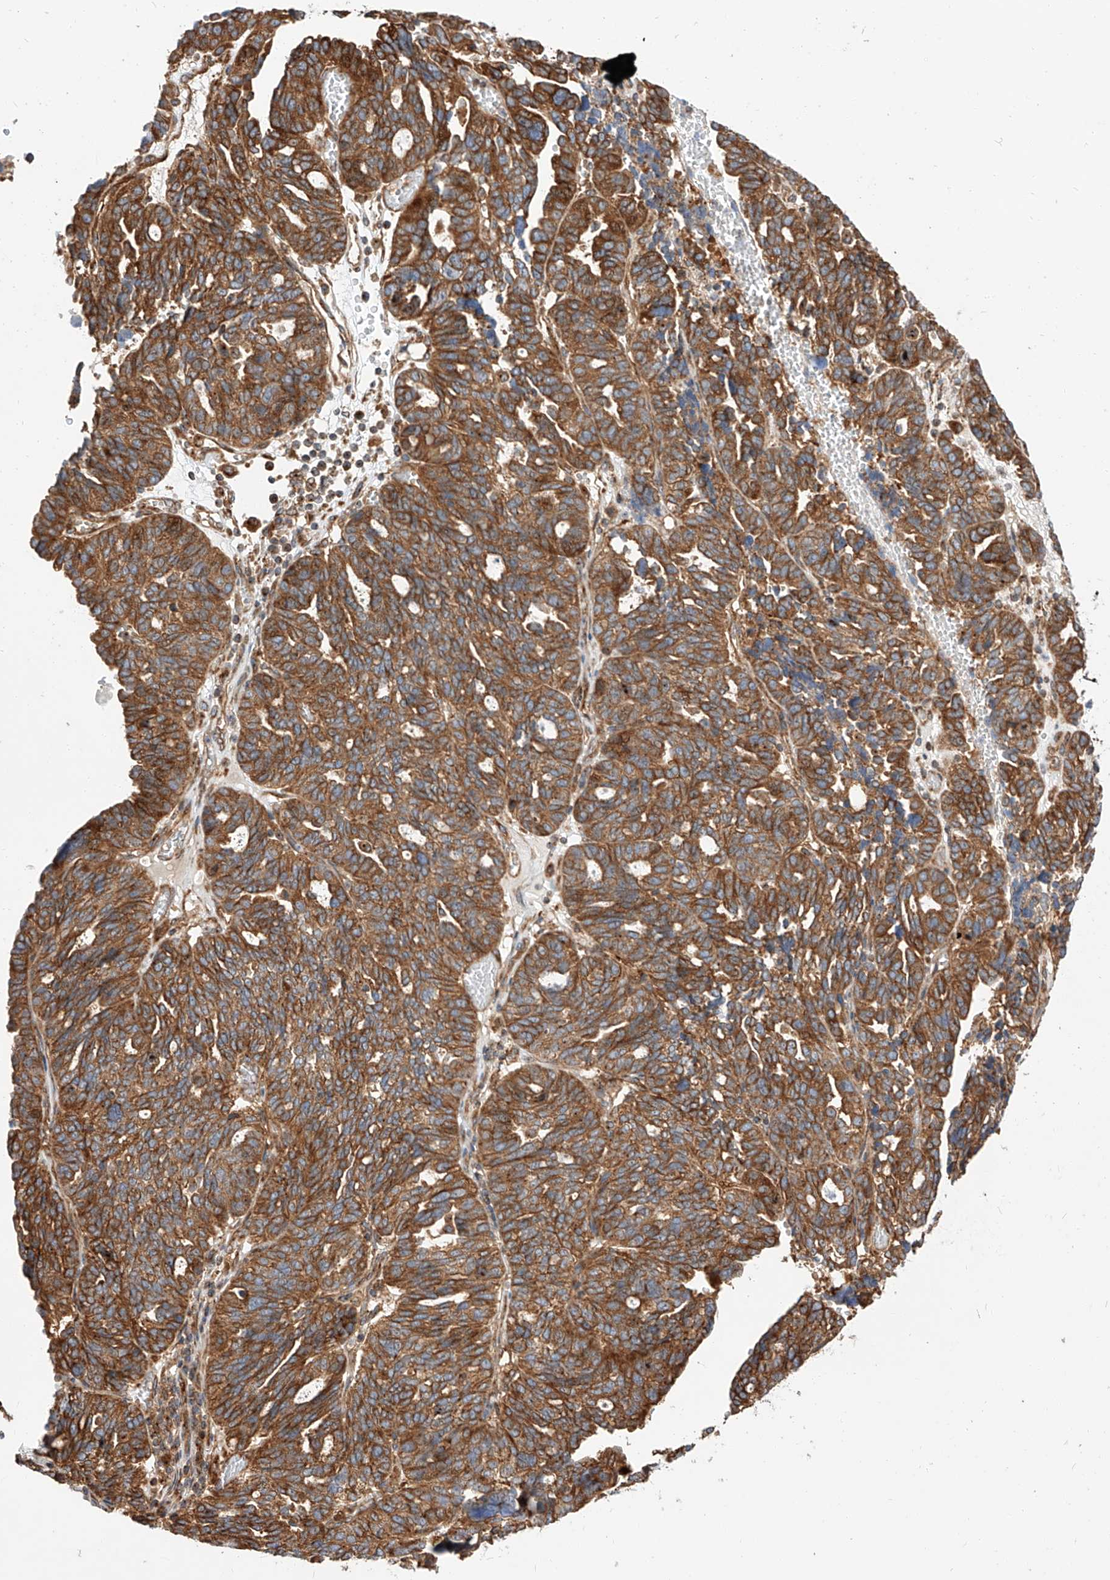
{"staining": {"intensity": "moderate", "quantity": ">75%", "location": "cytoplasmic/membranous"}, "tissue": "ovarian cancer", "cell_type": "Tumor cells", "image_type": "cancer", "snomed": [{"axis": "morphology", "description": "Cystadenocarcinoma, serous, NOS"}, {"axis": "topography", "description": "Ovary"}], "caption": "Immunohistochemical staining of human ovarian serous cystadenocarcinoma exhibits moderate cytoplasmic/membranous protein staining in approximately >75% of tumor cells.", "gene": "ISCA2", "patient": {"sex": "female", "age": 59}}